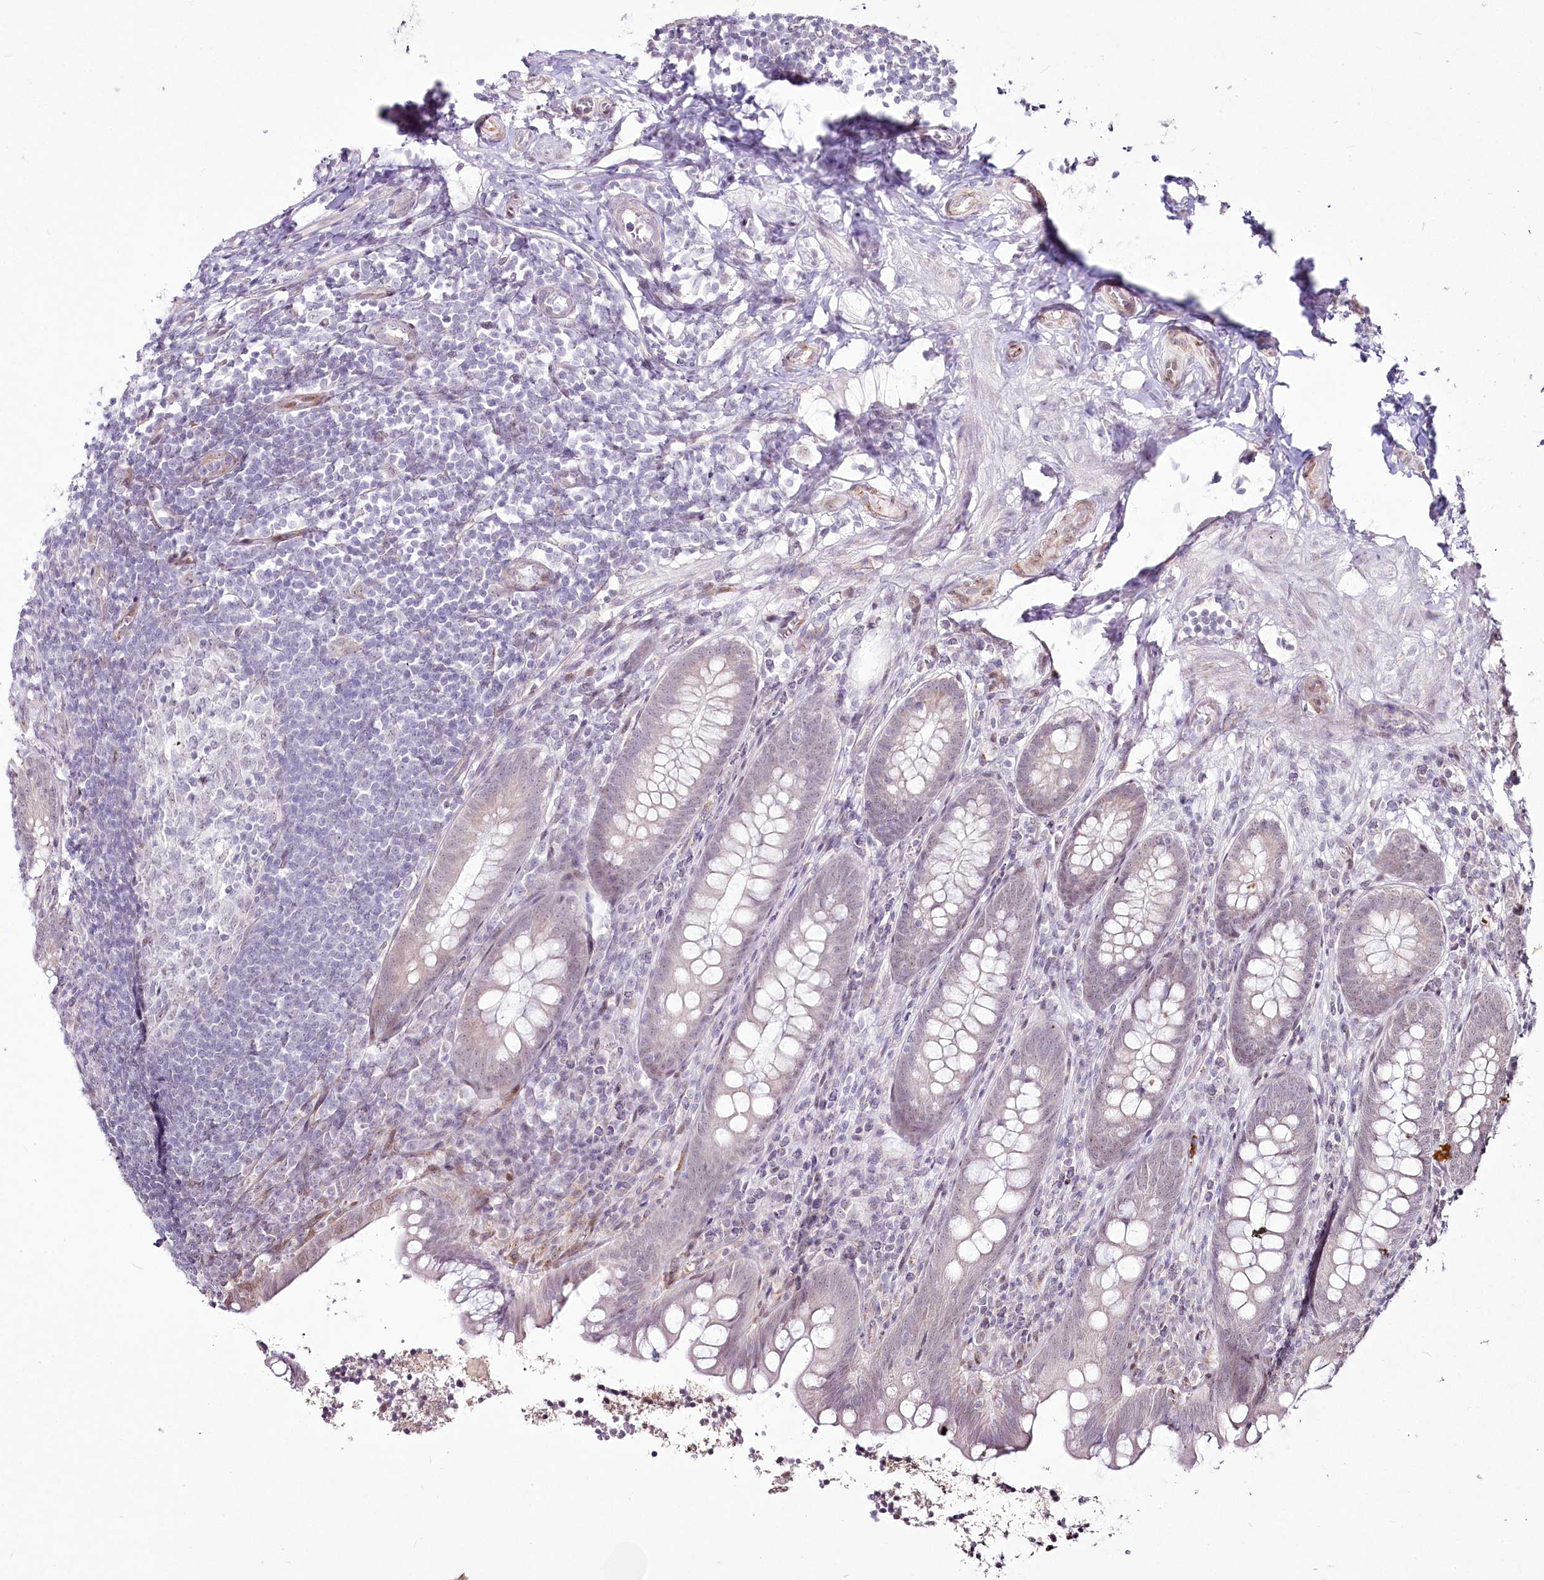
{"staining": {"intensity": "negative", "quantity": "none", "location": "none"}, "tissue": "appendix", "cell_type": "Glandular cells", "image_type": "normal", "snomed": [{"axis": "morphology", "description": "Normal tissue, NOS"}, {"axis": "topography", "description": "Appendix"}], "caption": "Glandular cells show no significant staining in benign appendix.", "gene": "YBX3", "patient": {"sex": "female", "age": 33}}